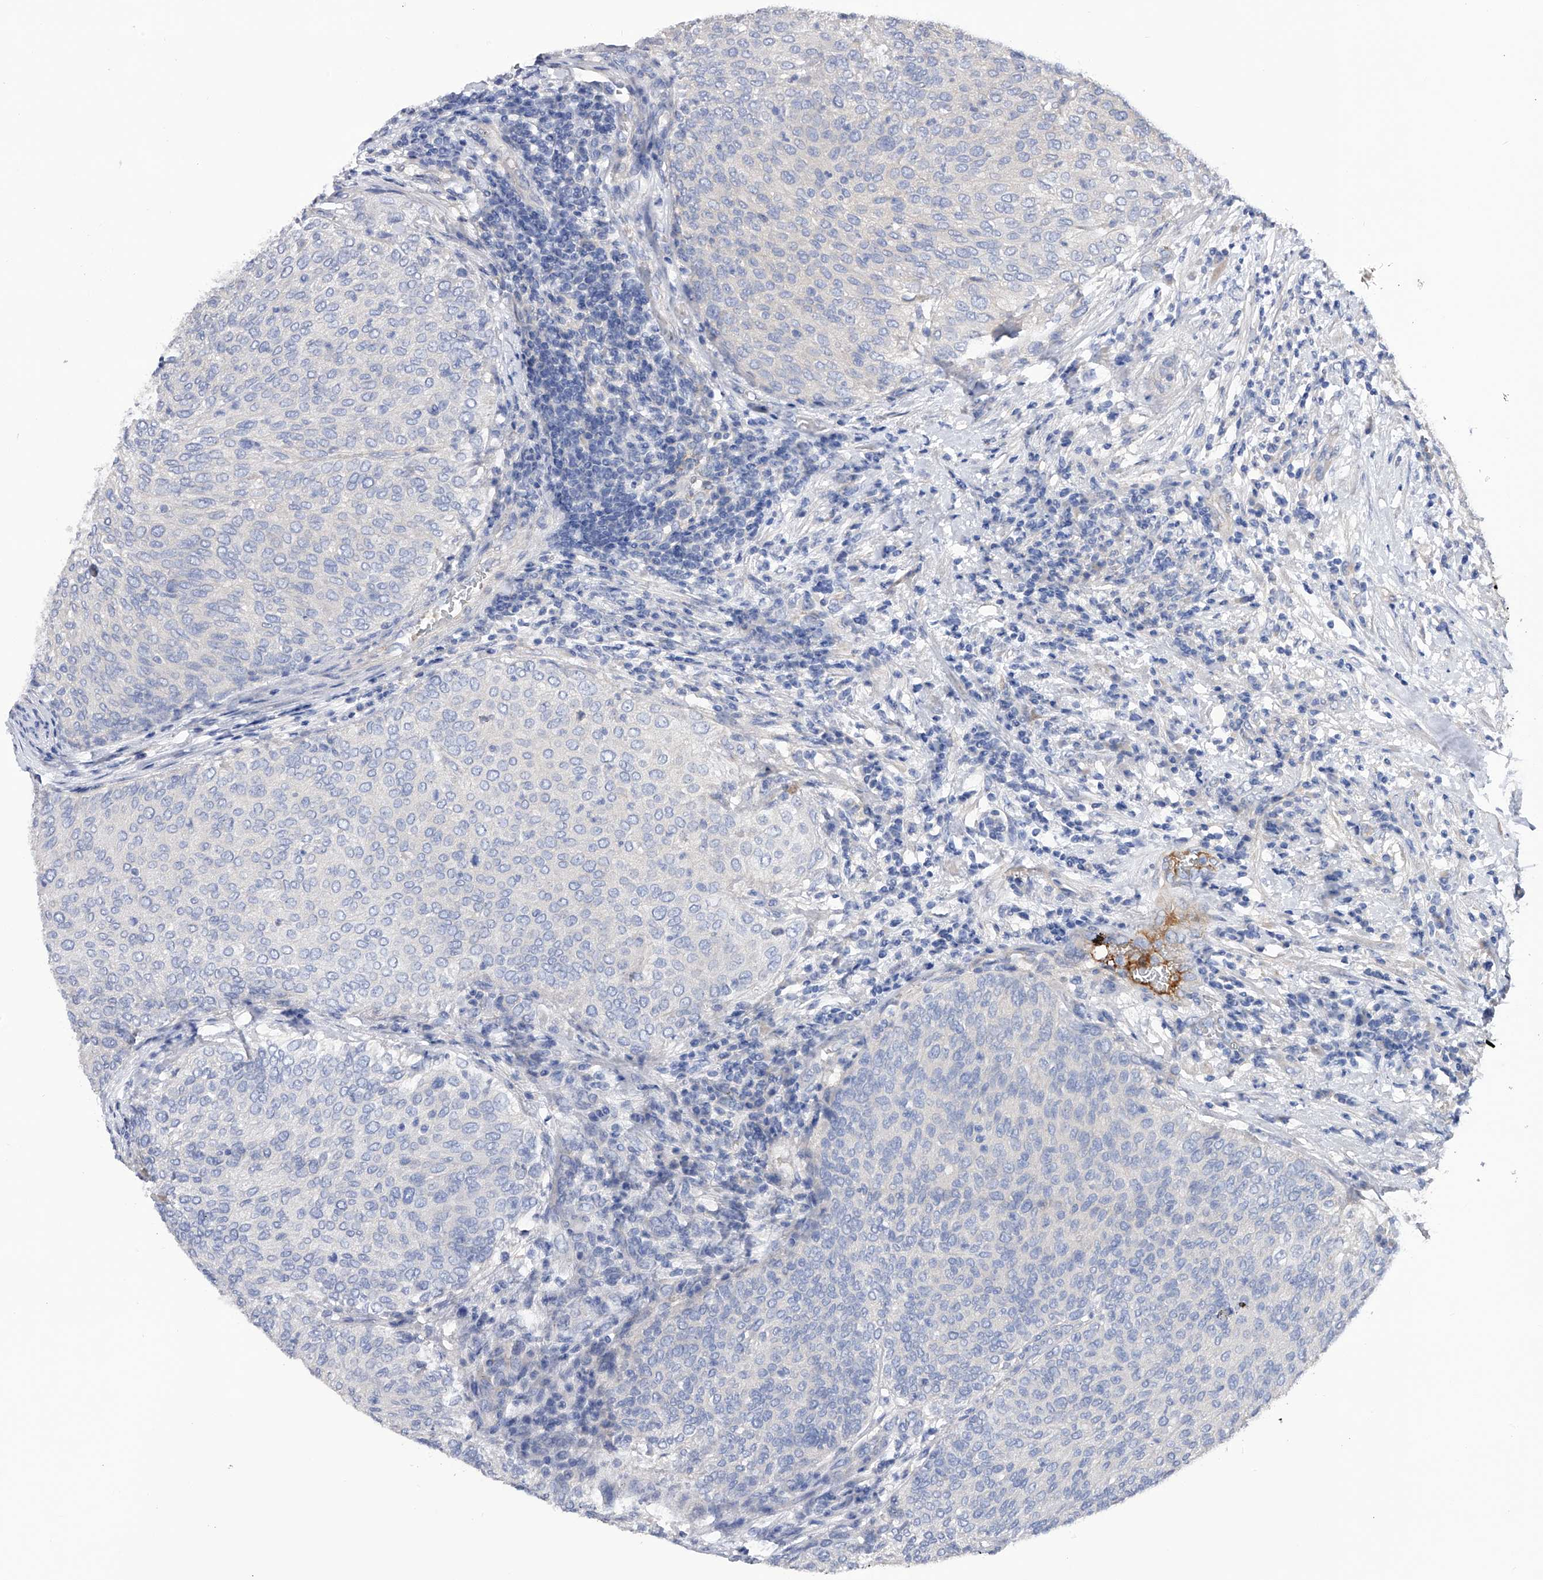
{"staining": {"intensity": "negative", "quantity": "none", "location": "none"}, "tissue": "urothelial cancer", "cell_type": "Tumor cells", "image_type": "cancer", "snomed": [{"axis": "morphology", "description": "Urothelial carcinoma, Low grade"}, {"axis": "topography", "description": "Urinary bladder"}], "caption": "Tumor cells show no significant positivity in urothelial cancer.", "gene": "RWDD2A", "patient": {"sex": "female", "age": 79}}